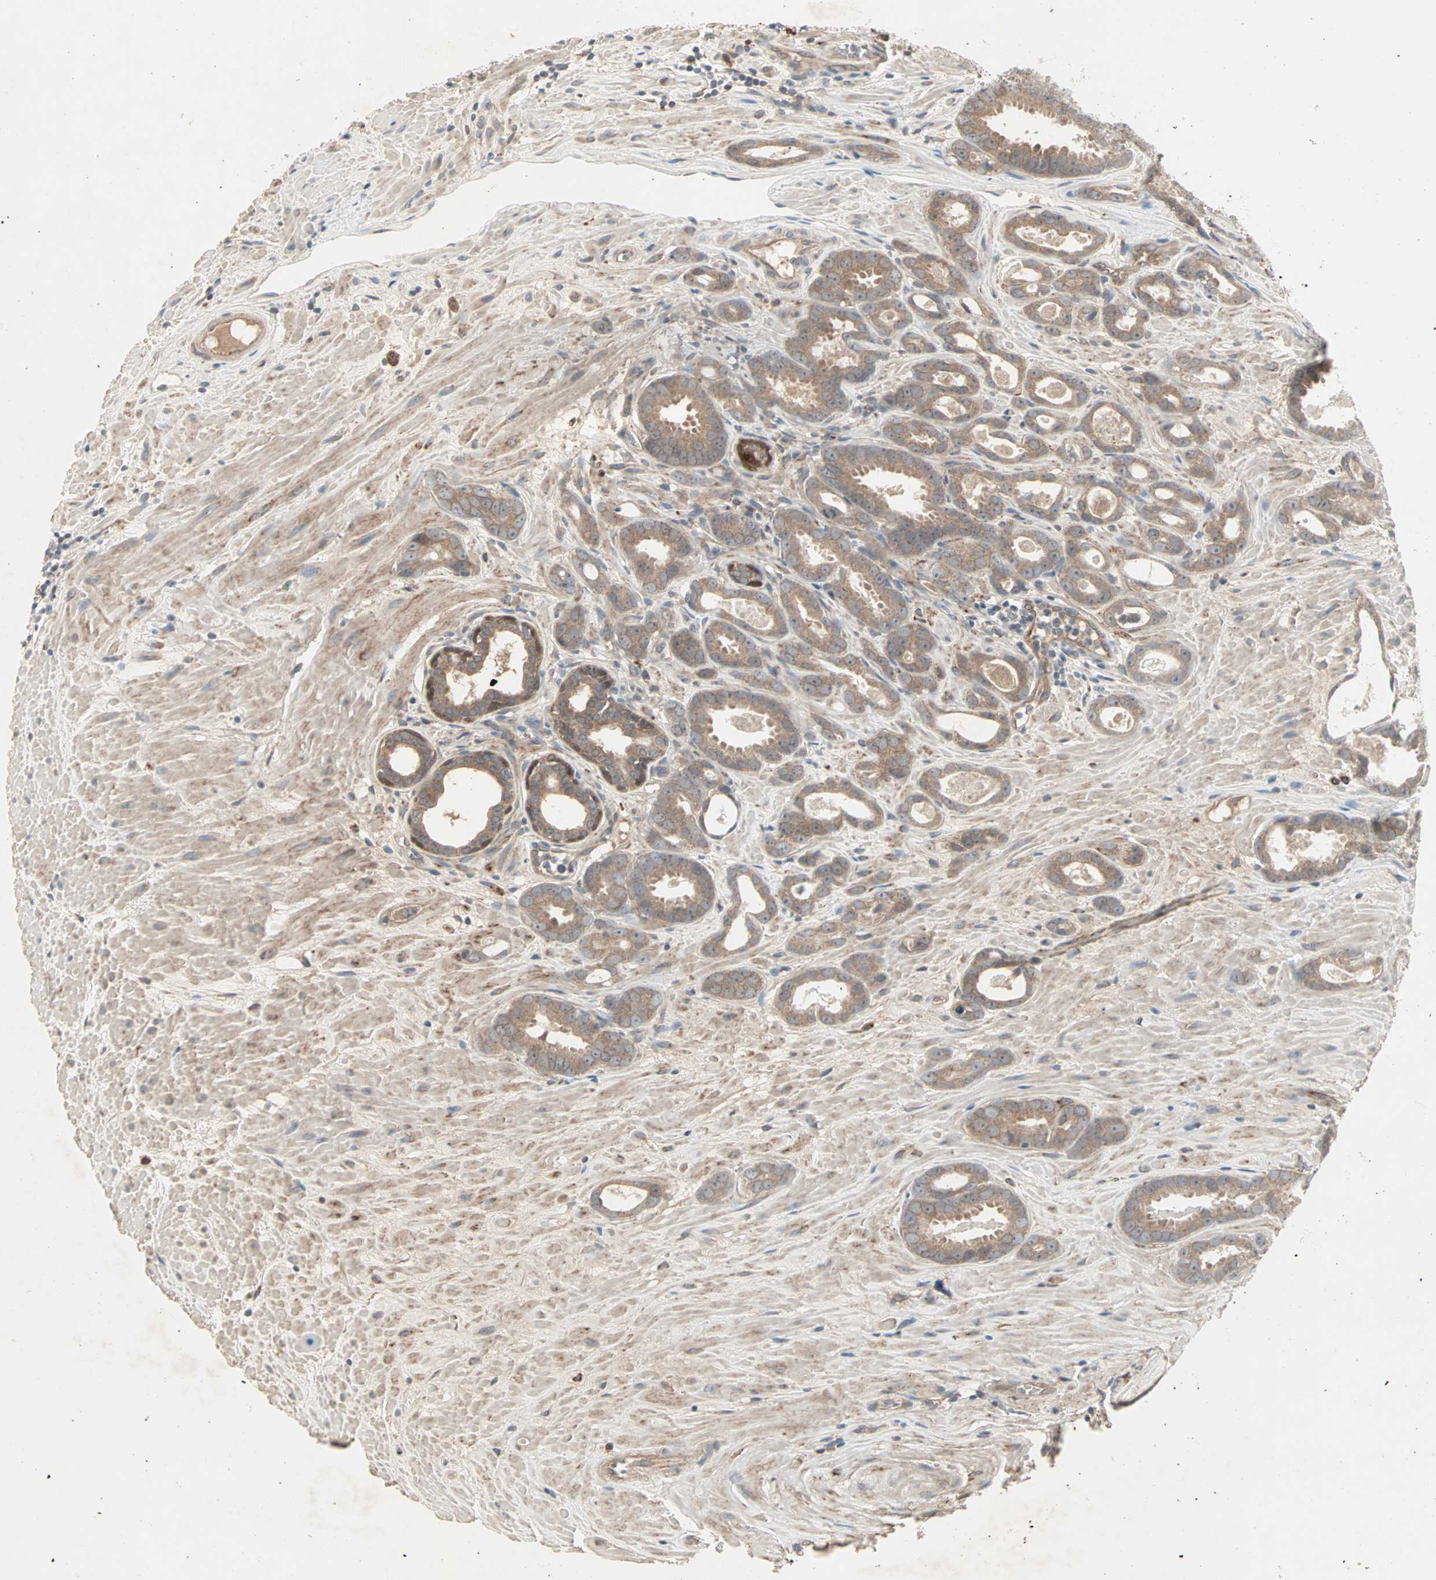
{"staining": {"intensity": "strong", "quantity": "25%-75%", "location": "cytoplasmic/membranous"}, "tissue": "prostate cancer", "cell_type": "Tumor cells", "image_type": "cancer", "snomed": [{"axis": "morphology", "description": "Adenocarcinoma, Low grade"}, {"axis": "topography", "description": "Prostate"}], "caption": "DAB immunohistochemical staining of human prostate low-grade adenocarcinoma demonstrates strong cytoplasmic/membranous protein expression in about 25%-75% of tumor cells. The staining was performed using DAB to visualize the protein expression in brown, while the nuclei were stained in blue with hematoxylin (Magnification: 20x).", "gene": "JMJD7-PLA2G4B", "patient": {"sex": "male", "age": 57}}